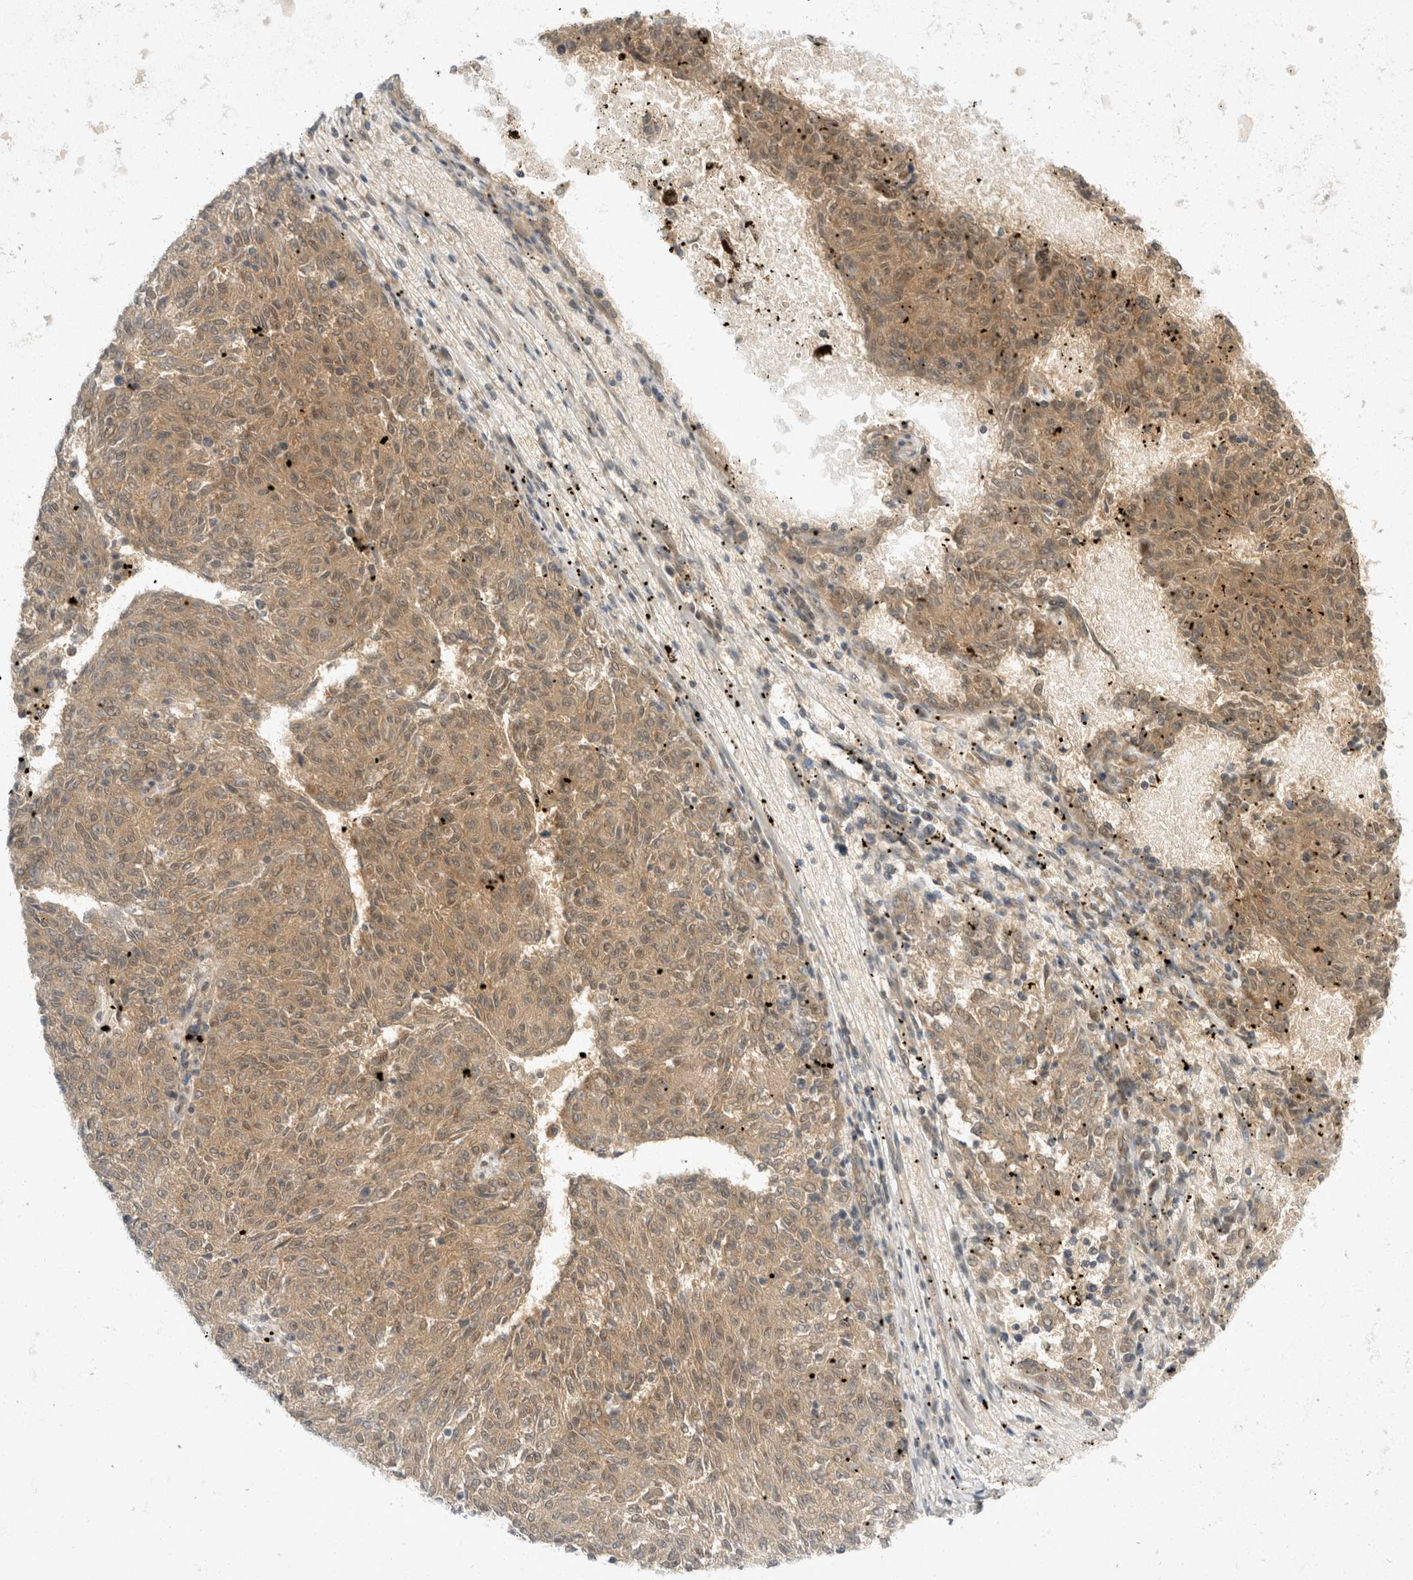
{"staining": {"intensity": "weak", "quantity": ">75%", "location": "cytoplasmic/membranous"}, "tissue": "melanoma", "cell_type": "Tumor cells", "image_type": "cancer", "snomed": [{"axis": "morphology", "description": "Malignant melanoma, NOS"}, {"axis": "topography", "description": "Skin"}], "caption": "The image demonstrates a brown stain indicating the presence of a protein in the cytoplasmic/membranous of tumor cells in malignant melanoma. Using DAB (3,3'-diaminobenzidine) (brown) and hematoxylin (blue) stains, captured at high magnification using brightfield microscopy.", "gene": "TOM1L2", "patient": {"sex": "female", "age": 72}}